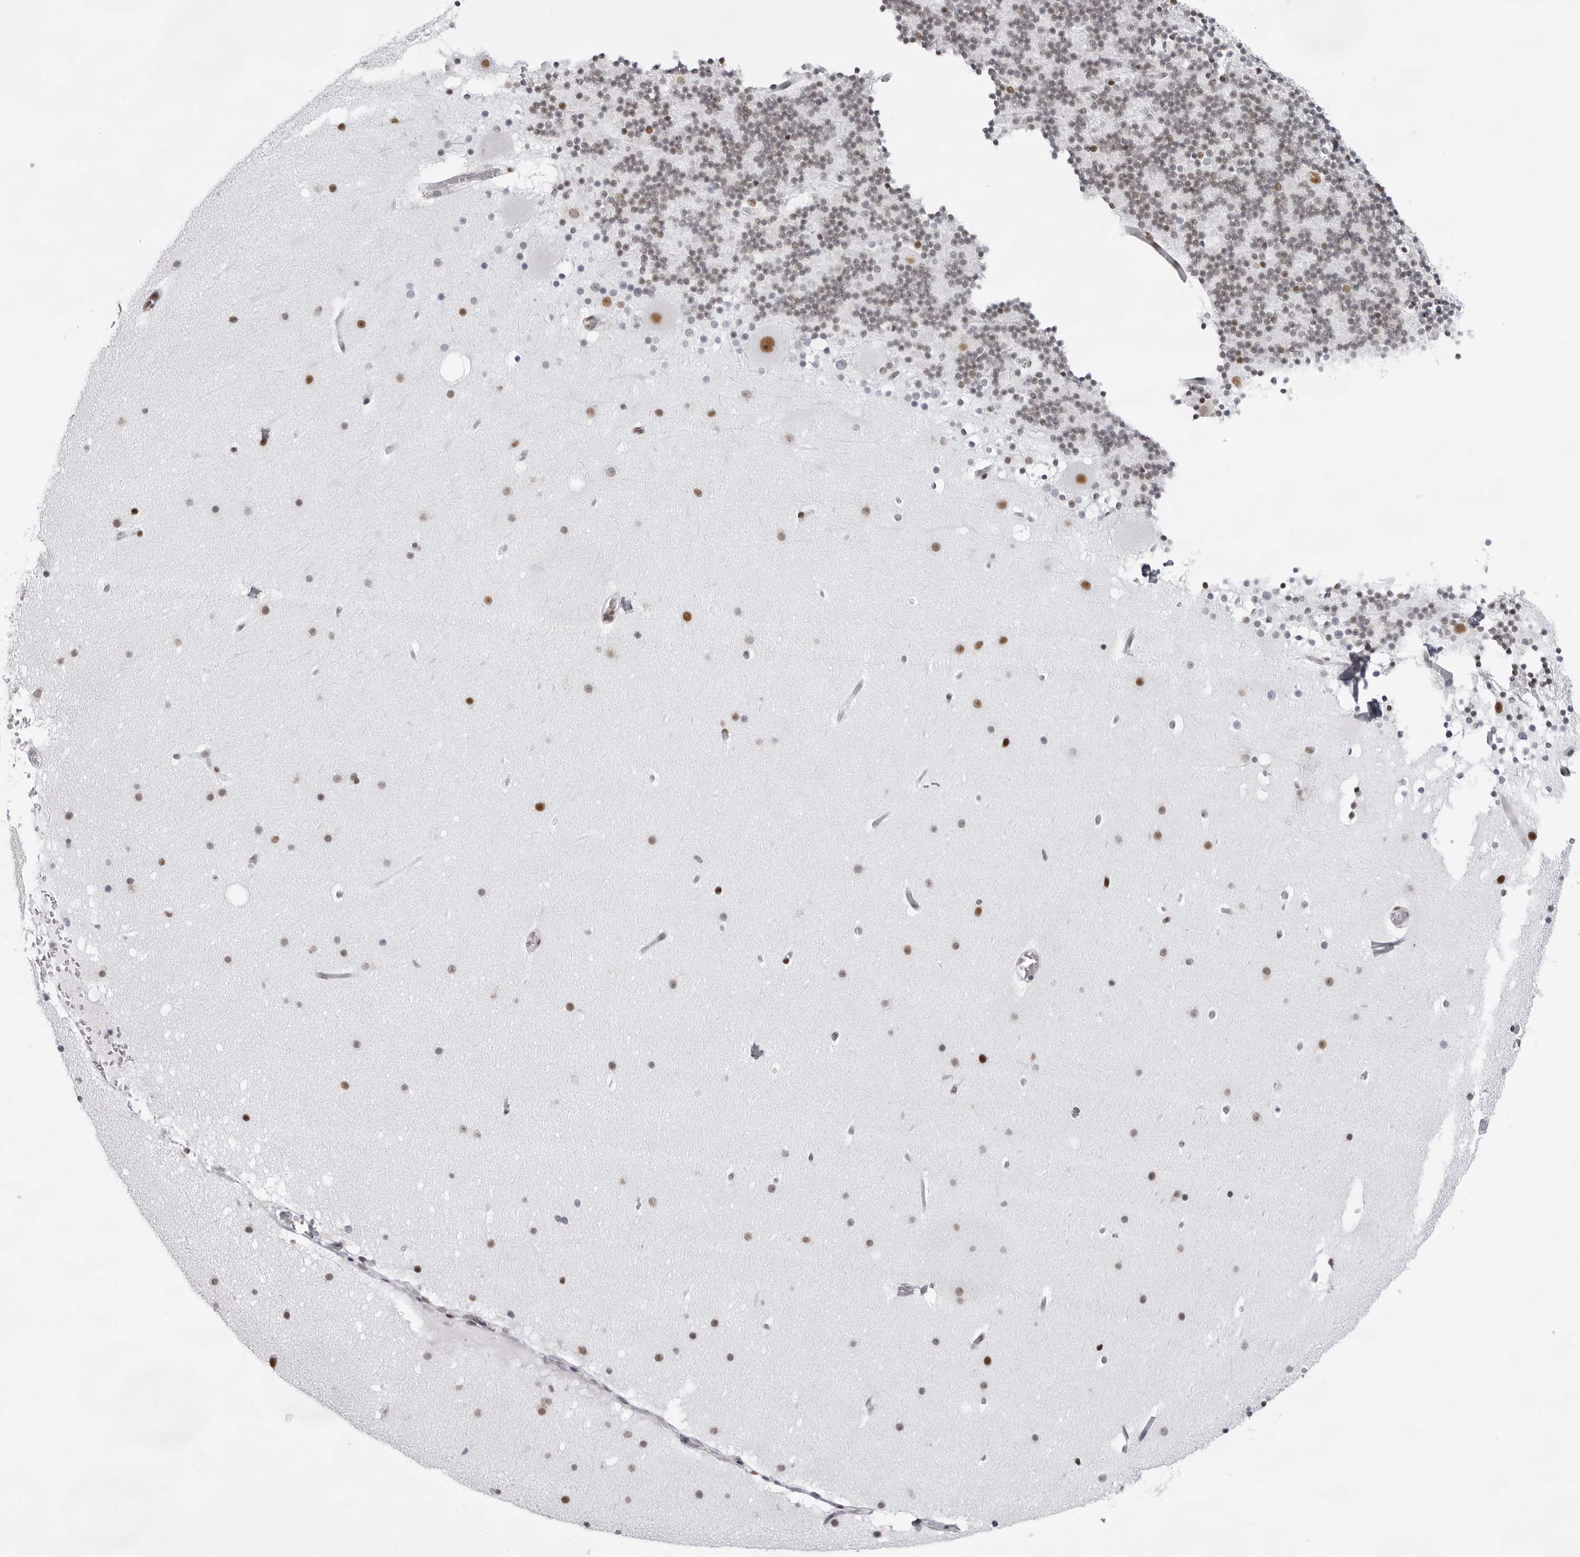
{"staining": {"intensity": "weak", "quantity": "<25%", "location": "nuclear"}, "tissue": "cerebellum", "cell_type": "Cells in granular layer", "image_type": "normal", "snomed": [{"axis": "morphology", "description": "Normal tissue, NOS"}, {"axis": "topography", "description": "Cerebellum"}], "caption": "This photomicrograph is of unremarkable cerebellum stained with immunohistochemistry (IHC) to label a protein in brown with the nuclei are counter-stained blue. There is no positivity in cells in granular layer. (DAB IHC with hematoxylin counter stain).", "gene": "IRF2BP2", "patient": {"sex": "male", "age": 57}}